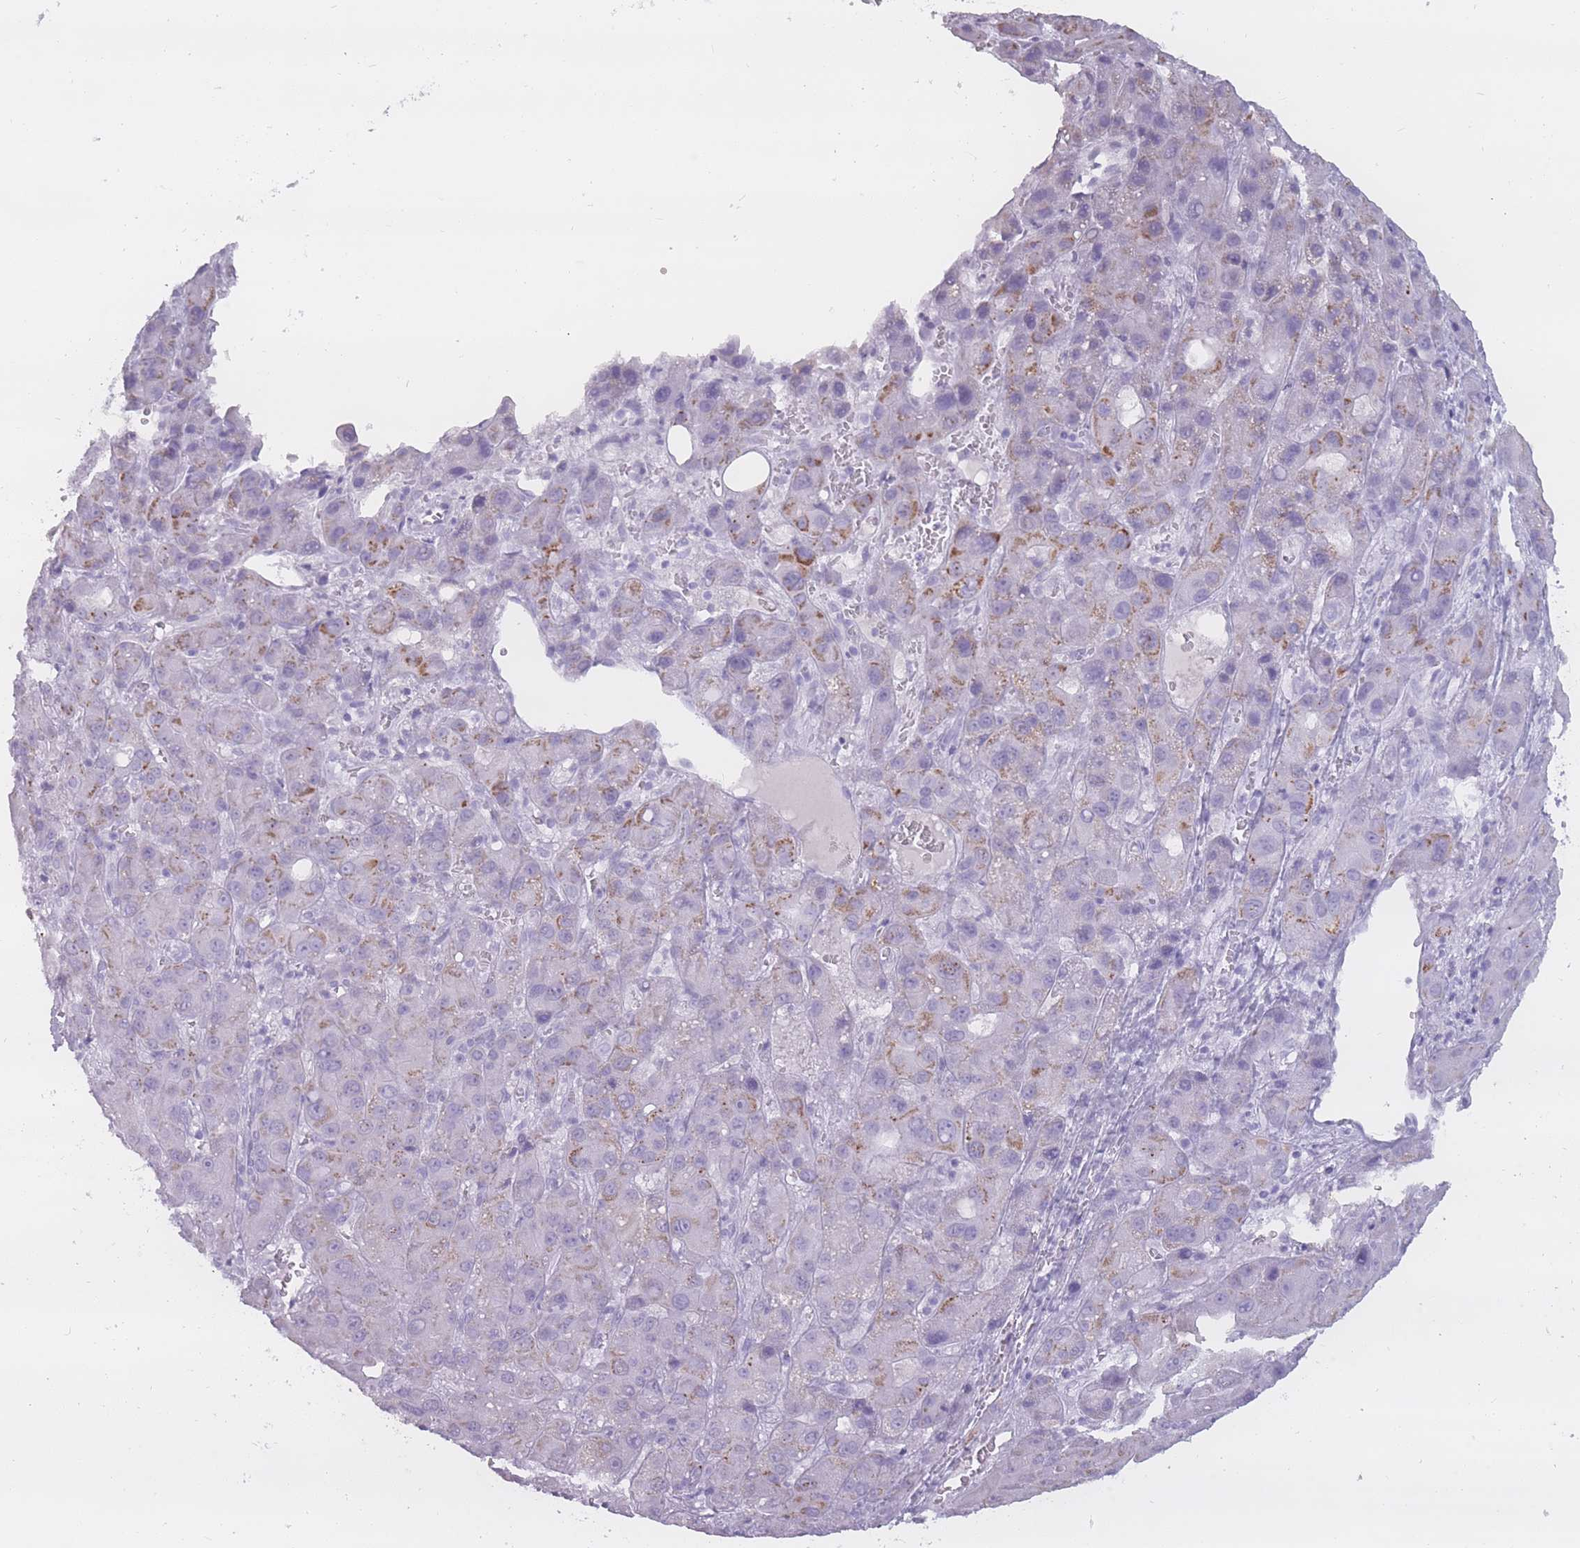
{"staining": {"intensity": "weak", "quantity": "<25%", "location": "cytoplasmic/membranous"}, "tissue": "liver cancer", "cell_type": "Tumor cells", "image_type": "cancer", "snomed": [{"axis": "morphology", "description": "Carcinoma, Hepatocellular, NOS"}, {"axis": "topography", "description": "Liver"}], "caption": "A high-resolution photomicrograph shows IHC staining of hepatocellular carcinoma (liver), which displays no significant staining in tumor cells.", "gene": "PNMA3", "patient": {"sex": "male", "age": 55}}